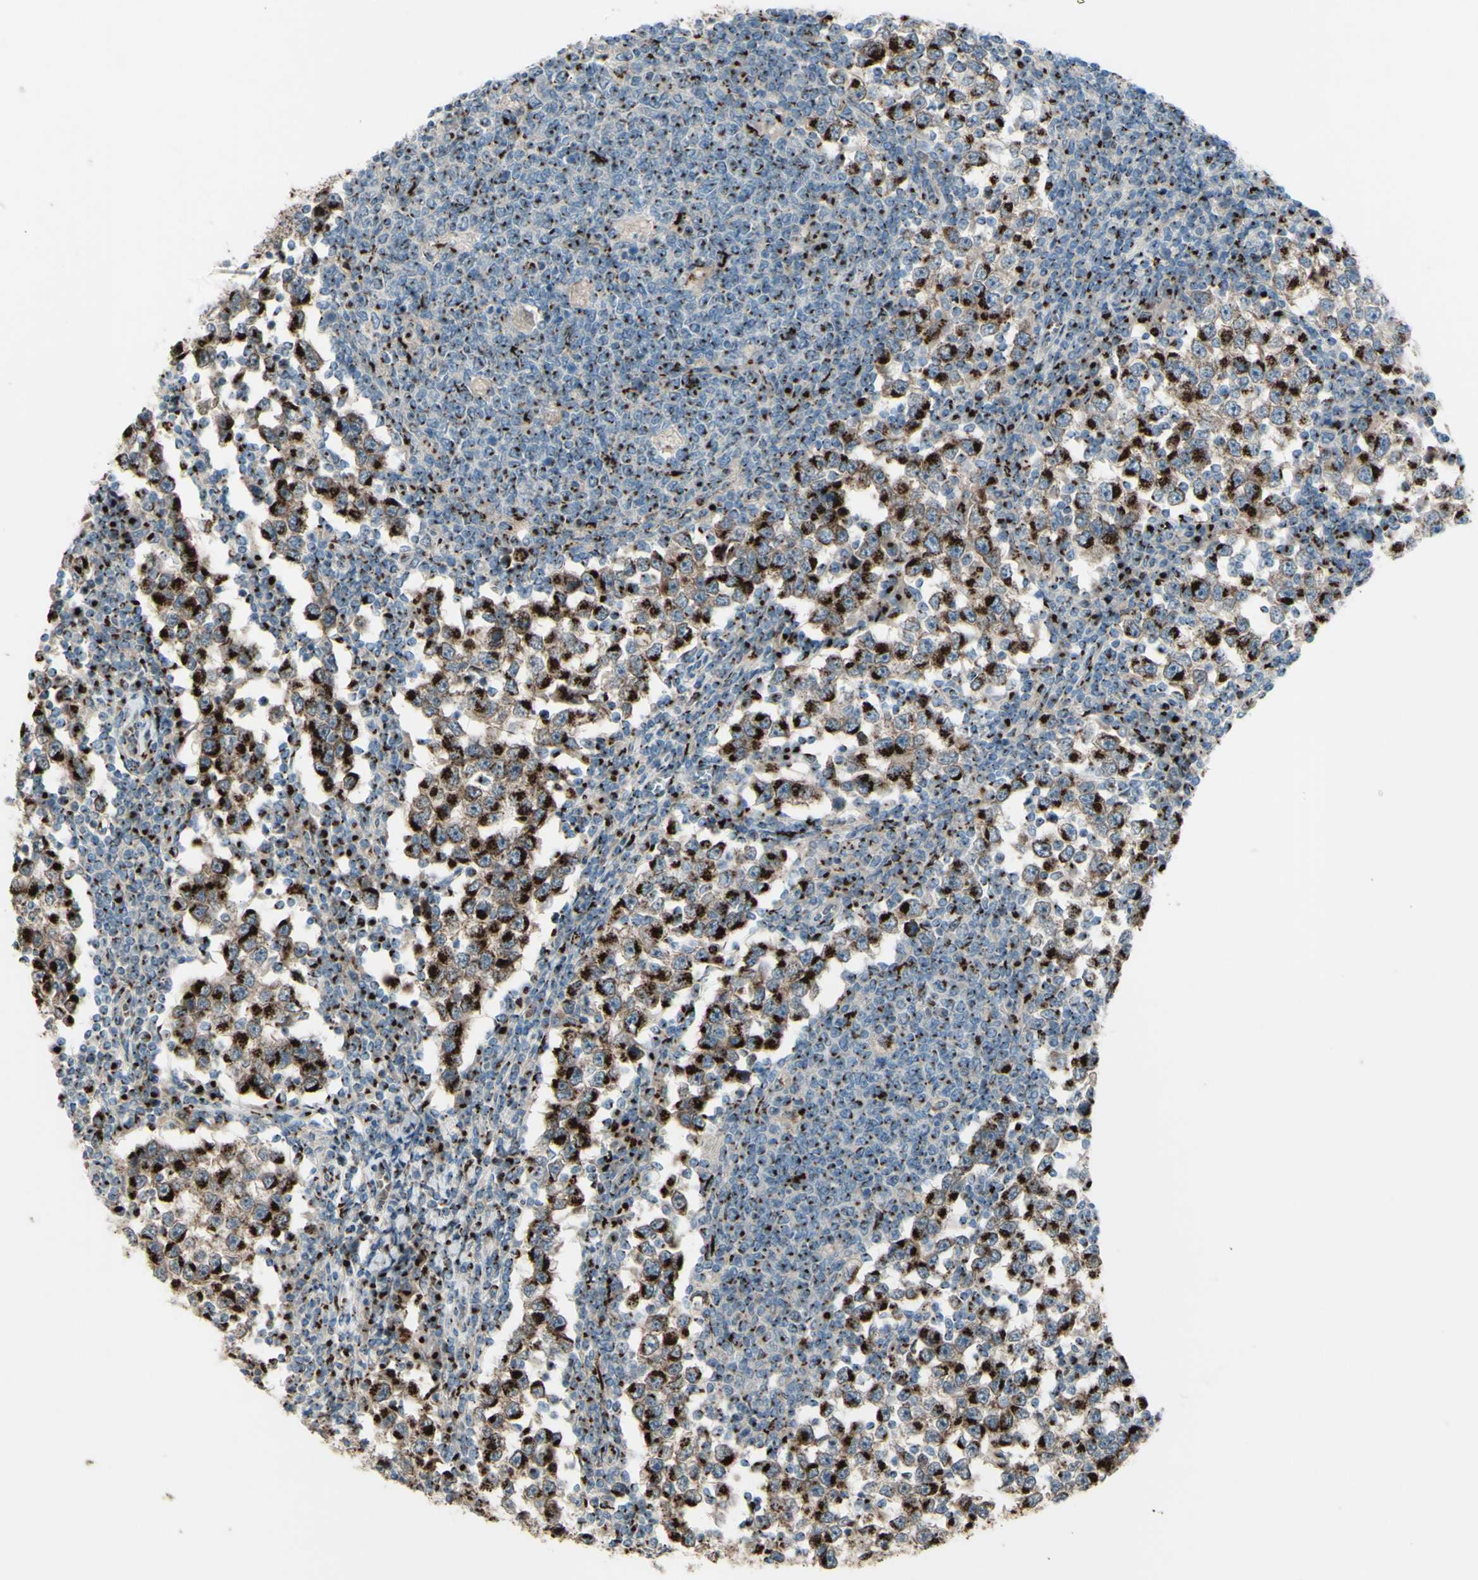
{"staining": {"intensity": "strong", "quantity": ">75%", "location": "cytoplasmic/membranous"}, "tissue": "testis cancer", "cell_type": "Tumor cells", "image_type": "cancer", "snomed": [{"axis": "morphology", "description": "Seminoma, NOS"}, {"axis": "topography", "description": "Testis"}], "caption": "Immunohistochemical staining of human testis cancer (seminoma) shows high levels of strong cytoplasmic/membranous protein positivity in approximately >75% of tumor cells.", "gene": "BPNT2", "patient": {"sex": "male", "age": 65}}